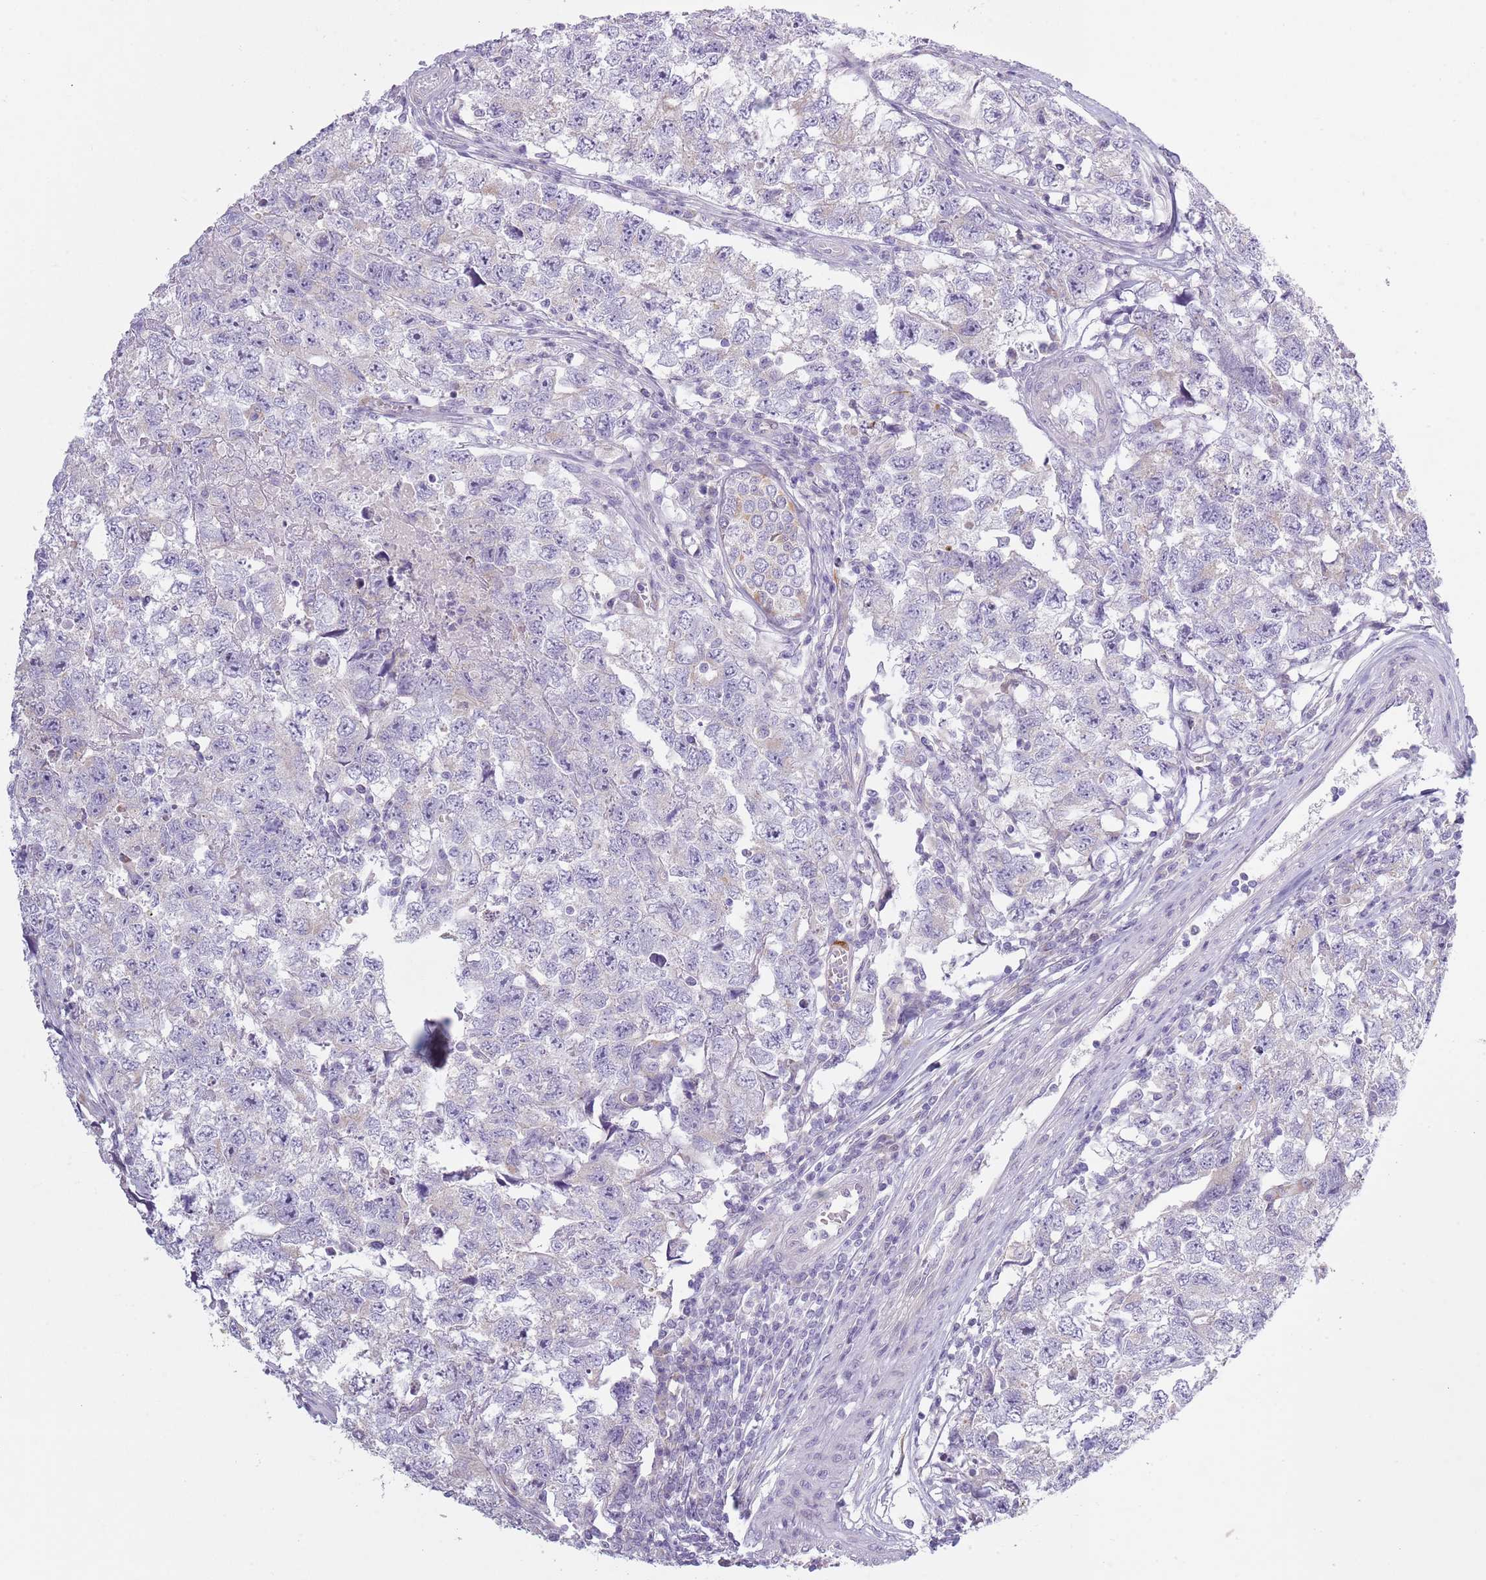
{"staining": {"intensity": "negative", "quantity": "none", "location": "none"}, "tissue": "testis cancer", "cell_type": "Tumor cells", "image_type": "cancer", "snomed": [{"axis": "morphology", "description": "Carcinoma, Embryonal, NOS"}, {"axis": "topography", "description": "Testis"}], "caption": "This is an IHC micrograph of testis cancer. There is no staining in tumor cells.", "gene": "COQ5", "patient": {"sex": "male", "age": 22}}